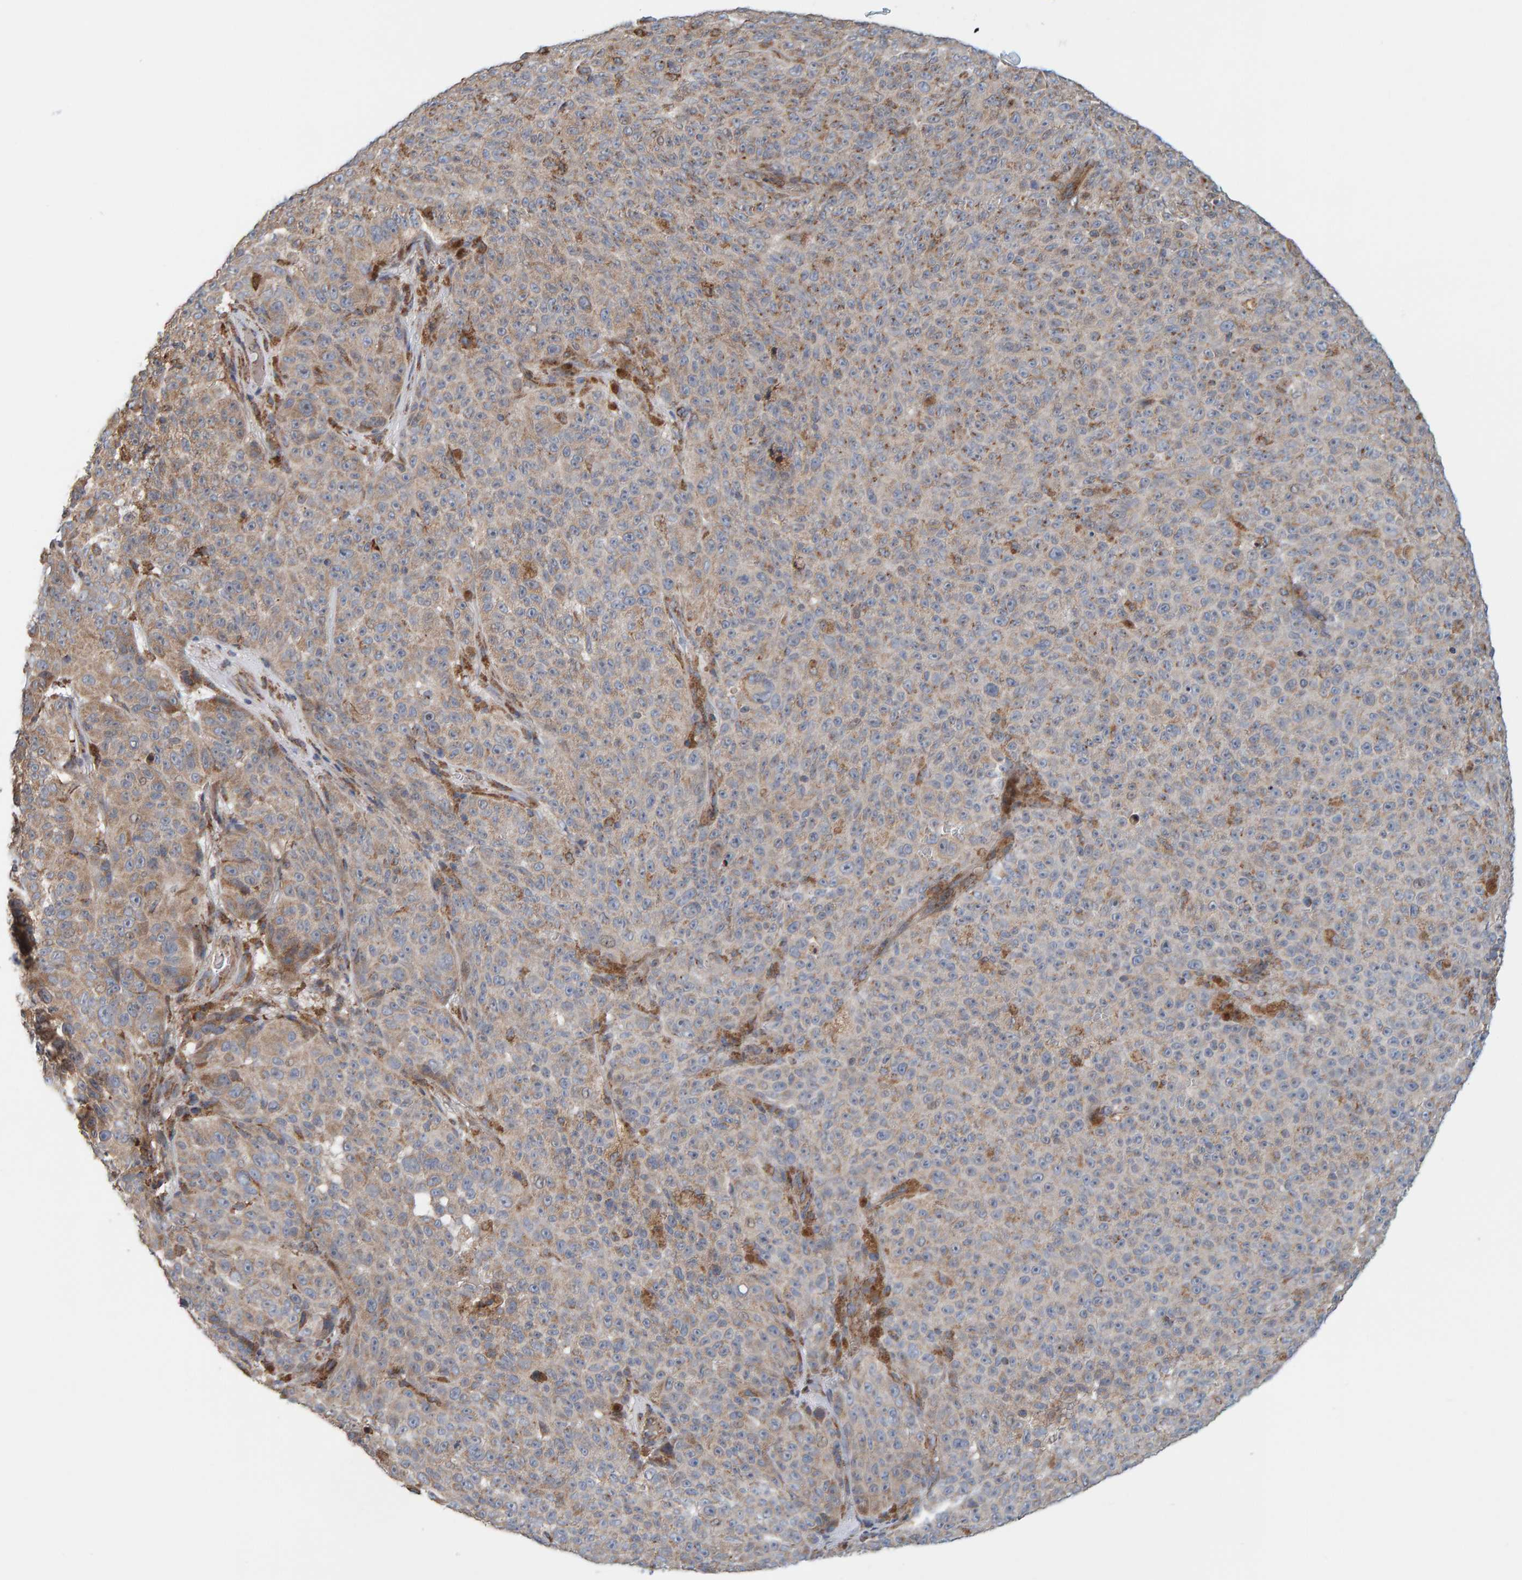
{"staining": {"intensity": "weak", "quantity": "25%-75%", "location": "cytoplasmic/membranous"}, "tissue": "melanoma", "cell_type": "Tumor cells", "image_type": "cancer", "snomed": [{"axis": "morphology", "description": "Malignant melanoma, NOS"}, {"axis": "topography", "description": "Skin"}], "caption": "IHC (DAB) staining of melanoma exhibits weak cytoplasmic/membranous protein positivity in about 25%-75% of tumor cells.", "gene": "MRPL45", "patient": {"sex": "female", "age": 82}}